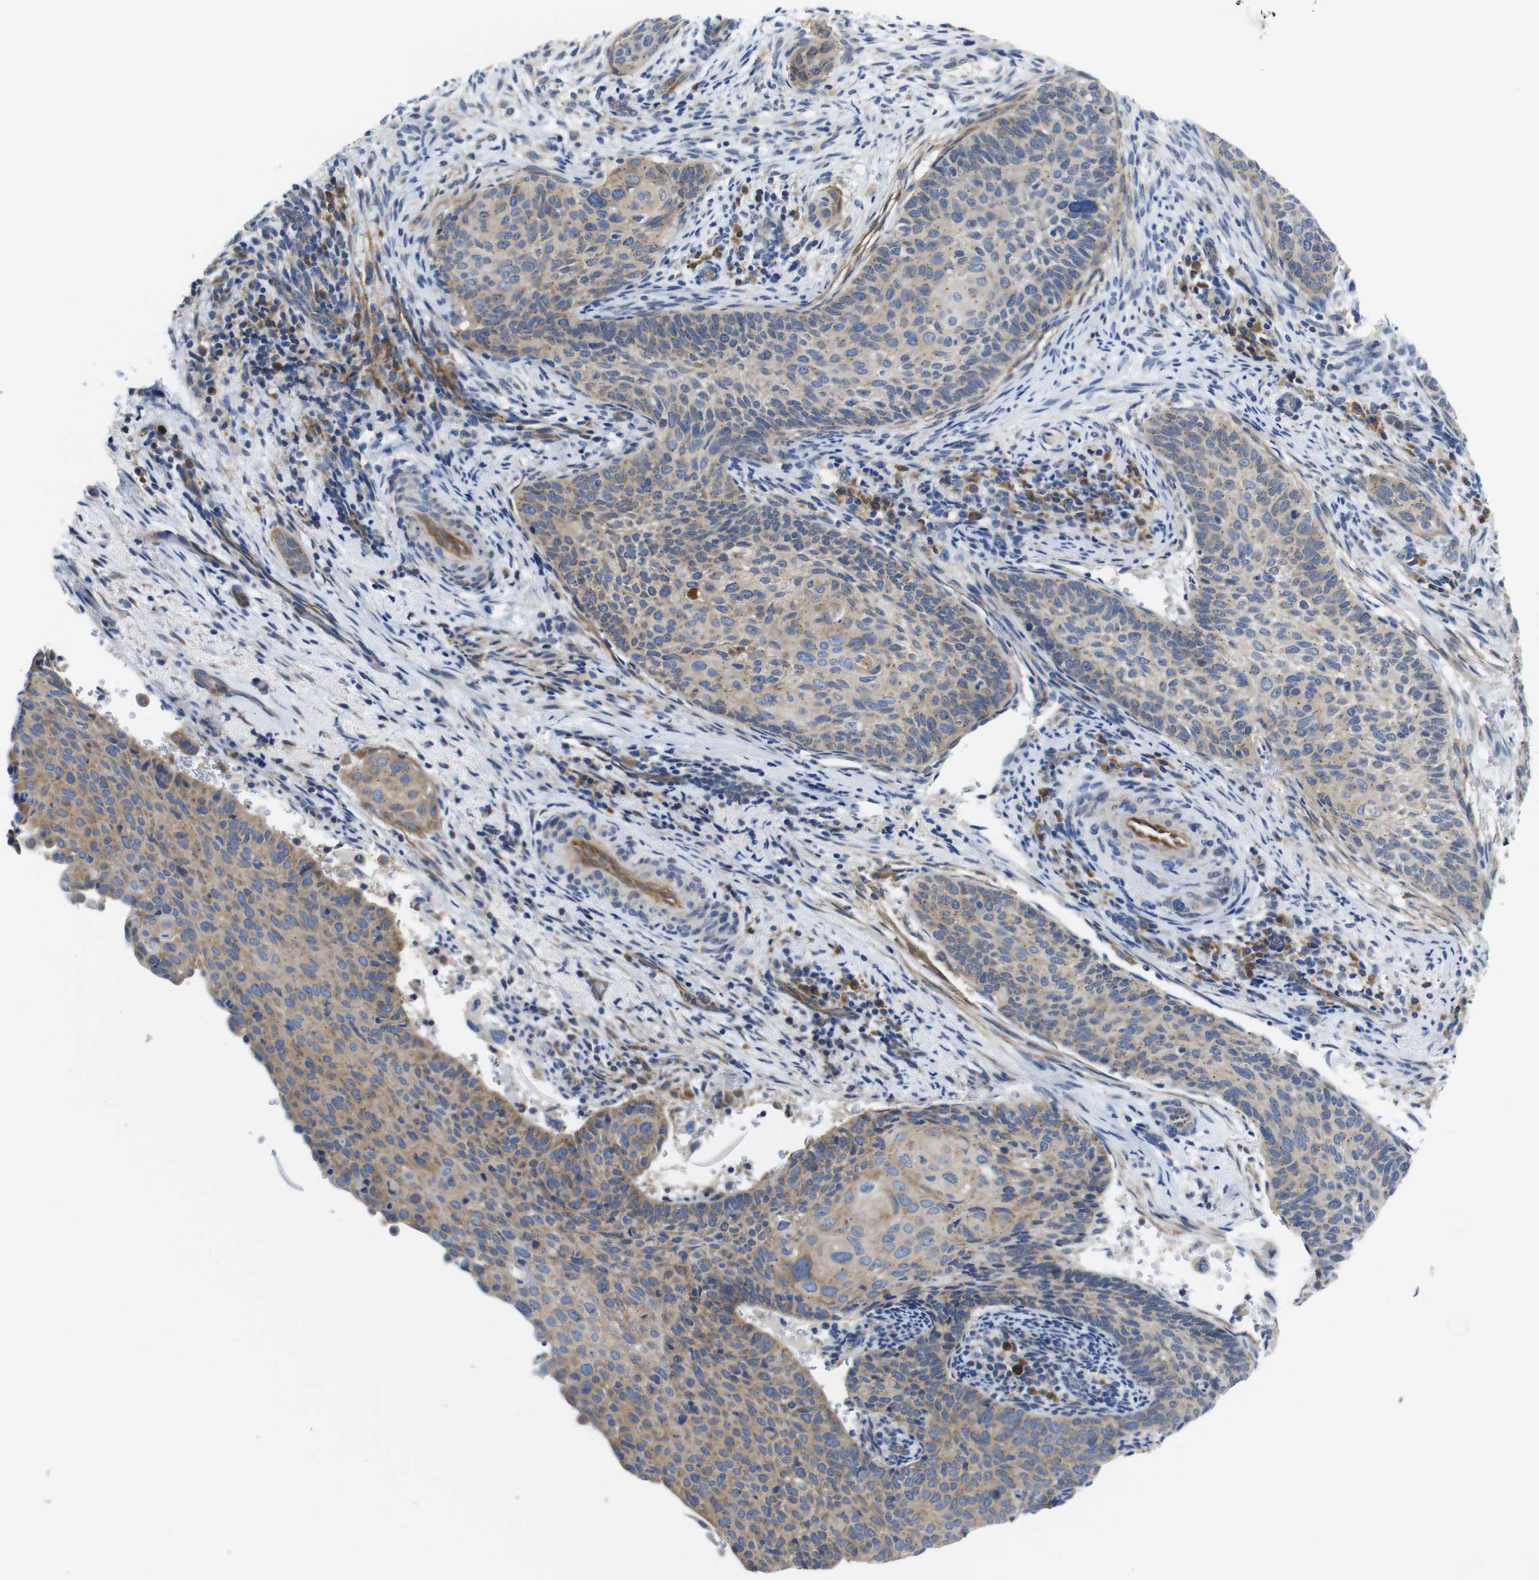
{"staining": {"intensity": "weak", "quantity": ">75%", "location": "cytoplasmic/membranous"}, "tissue": "cervical cancer", "cell_type": "Tumor cells", "image_type": "cancer", "snomed": [{"axis": "morphology", "description": "Squamous cell carcinoma, NOS"}, {"axis": "topography", "description": "Cervix"}], "caption": "Tumor cells demonstrate weak cytoplasmic/membranous positivity in approximately >75% of cells in cervical cancer (squamous cell carcinoma).", "gene": "DDRGK1", "patient": {"sex": "female", "age": 33}}